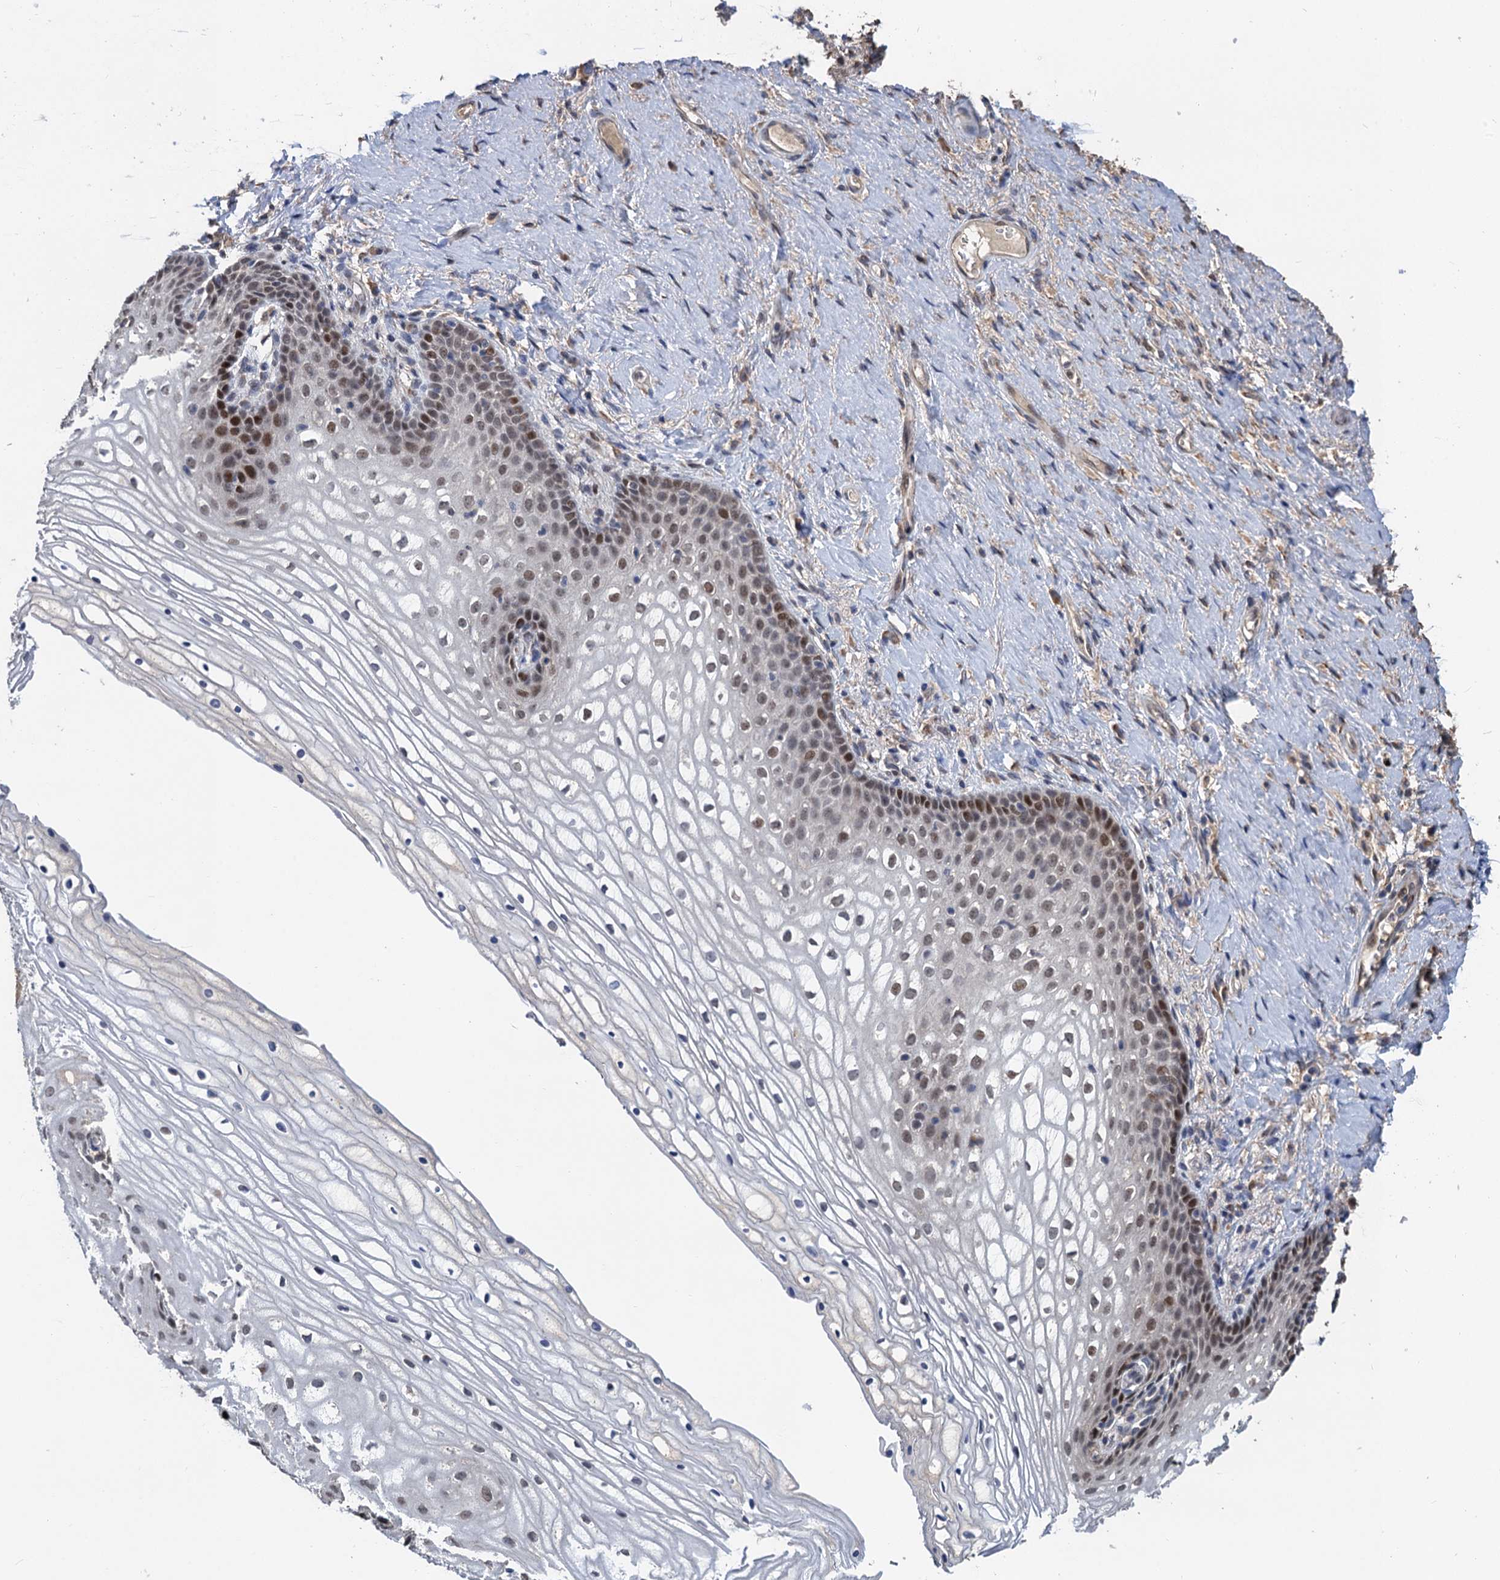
{"staining": {"intensity": "strong", "quantity": "<25%", "location": "nuclear"}, "tissue": "vagina", "cell_type": "Squamous epithelial cells", "image_type": "normal", "snomed": [{"axis": "morphology", "description": "Normal tissue, NOS"}, {"axis": "topography", "description": "Vagina"}], "caption": "IHC micrograph of normal vagina: human vagina stained using immunohistochemistry exhibits medium levels of strong protein expression localized specifically in the nuclear of squamous epithelial cells, appearing as a nuclear brown color.", "gene": "TSEN34", "patient": {"sex": "female", "age": 60}}